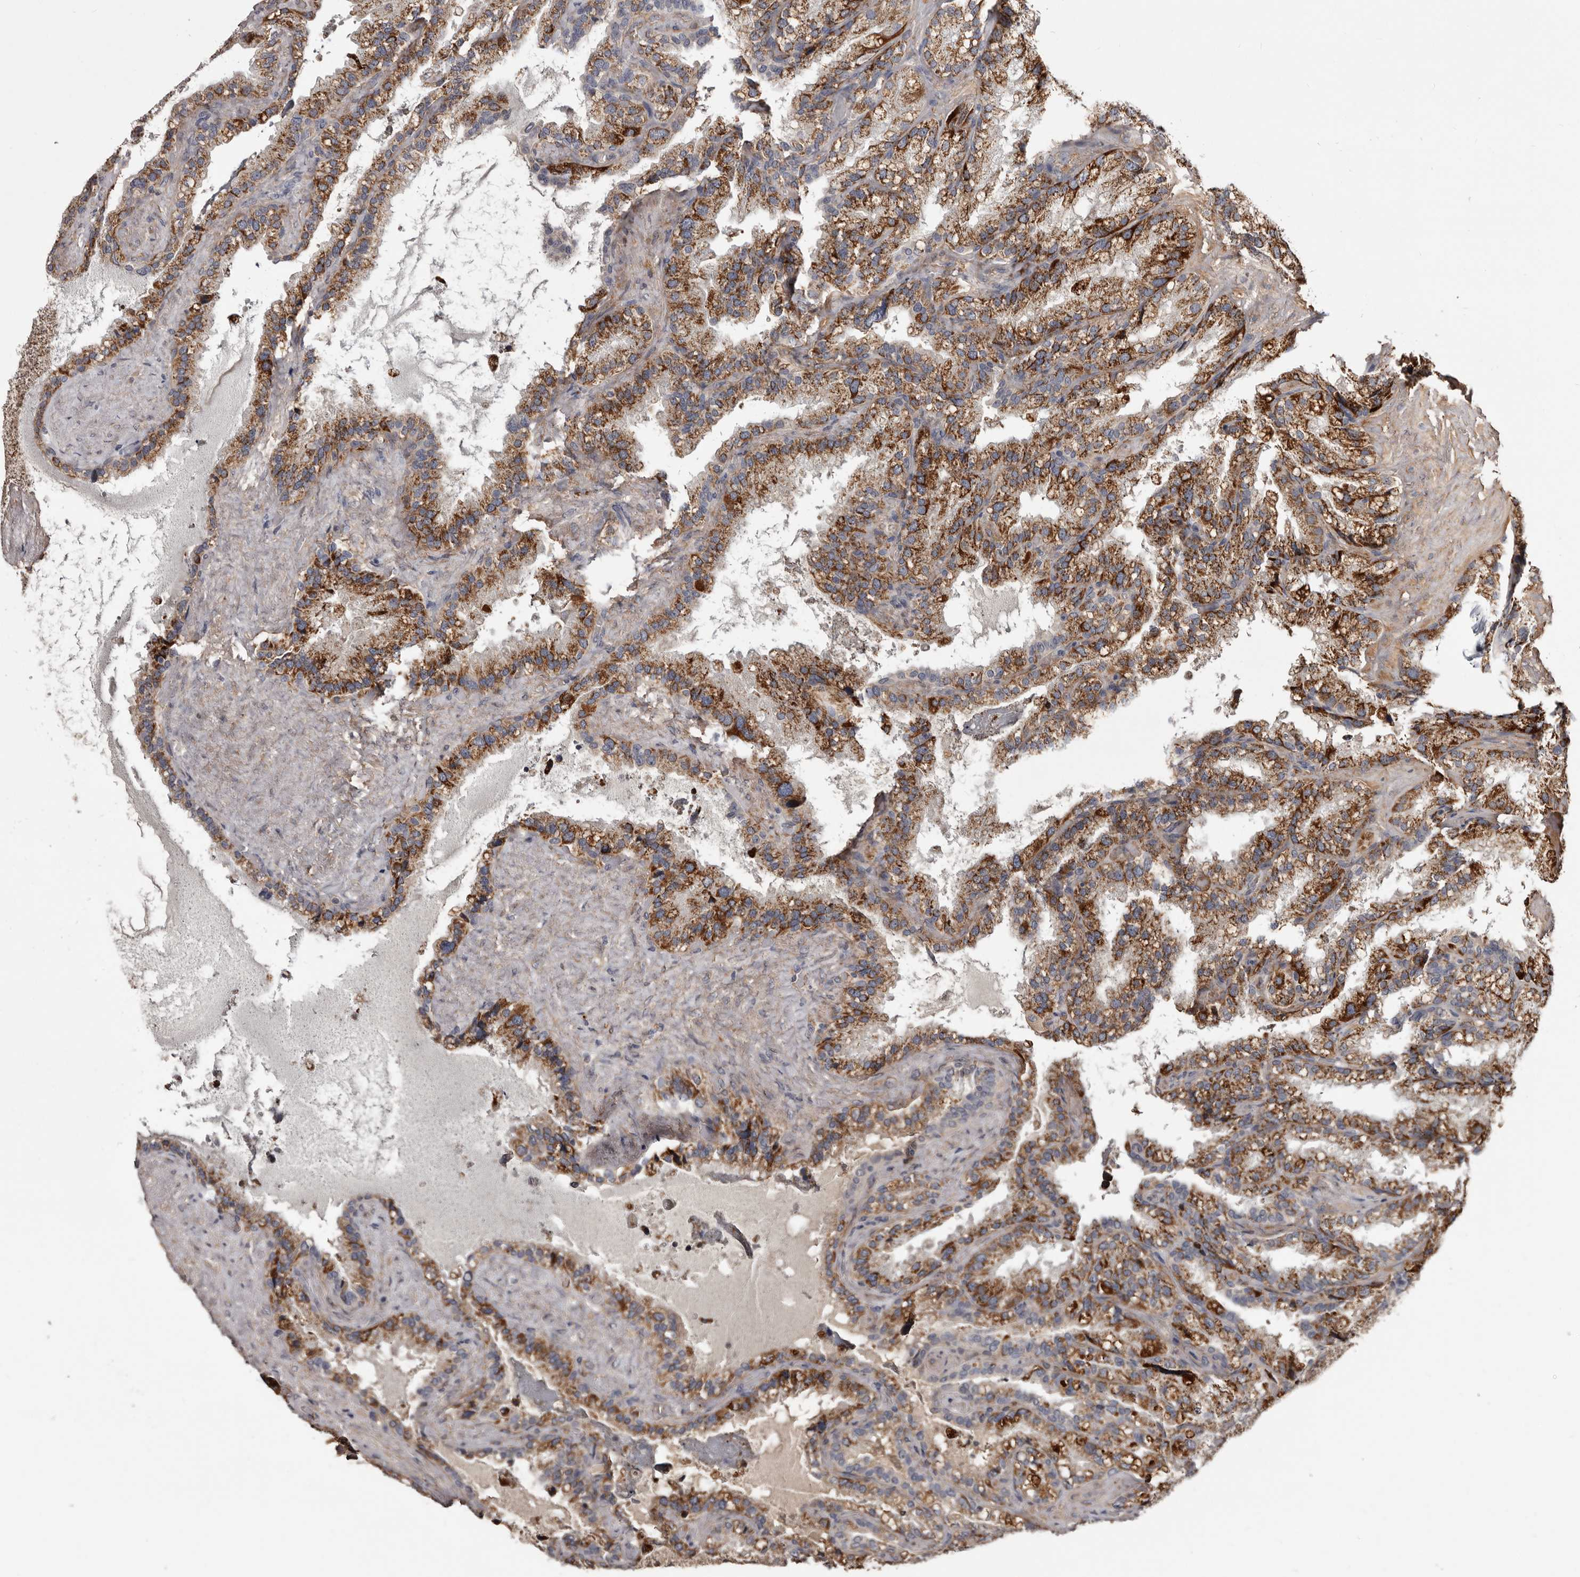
{"staining": {"intensity": "moderate", "quantity": ">75%", "location": "cytoplasmic/membranous"}, "tissue": "seminal vesicle", "cell_type": "Glandular cells", "image_type": "normal", "snomed": [{"axis": "morphology", "description": "Normal tissue, NOS"}, {"axis": "topography", "description": "Prostate"}, {"axis": "topography", "description": "Seminal veicle"}], "caption": "Immunohistochemistry (IHC) micrograph of benign seminal vesicle: human seminal vesicle stained using immunohistochemistry exhibits medium levels of moderate protein expression localized specifically in the cytoplasmic/membranous of glandular cells, appearing as a cytoplasmic/membranous brown color.", "gene": "CYP1B1", "patient": {"sex": "male", "age": 68}}